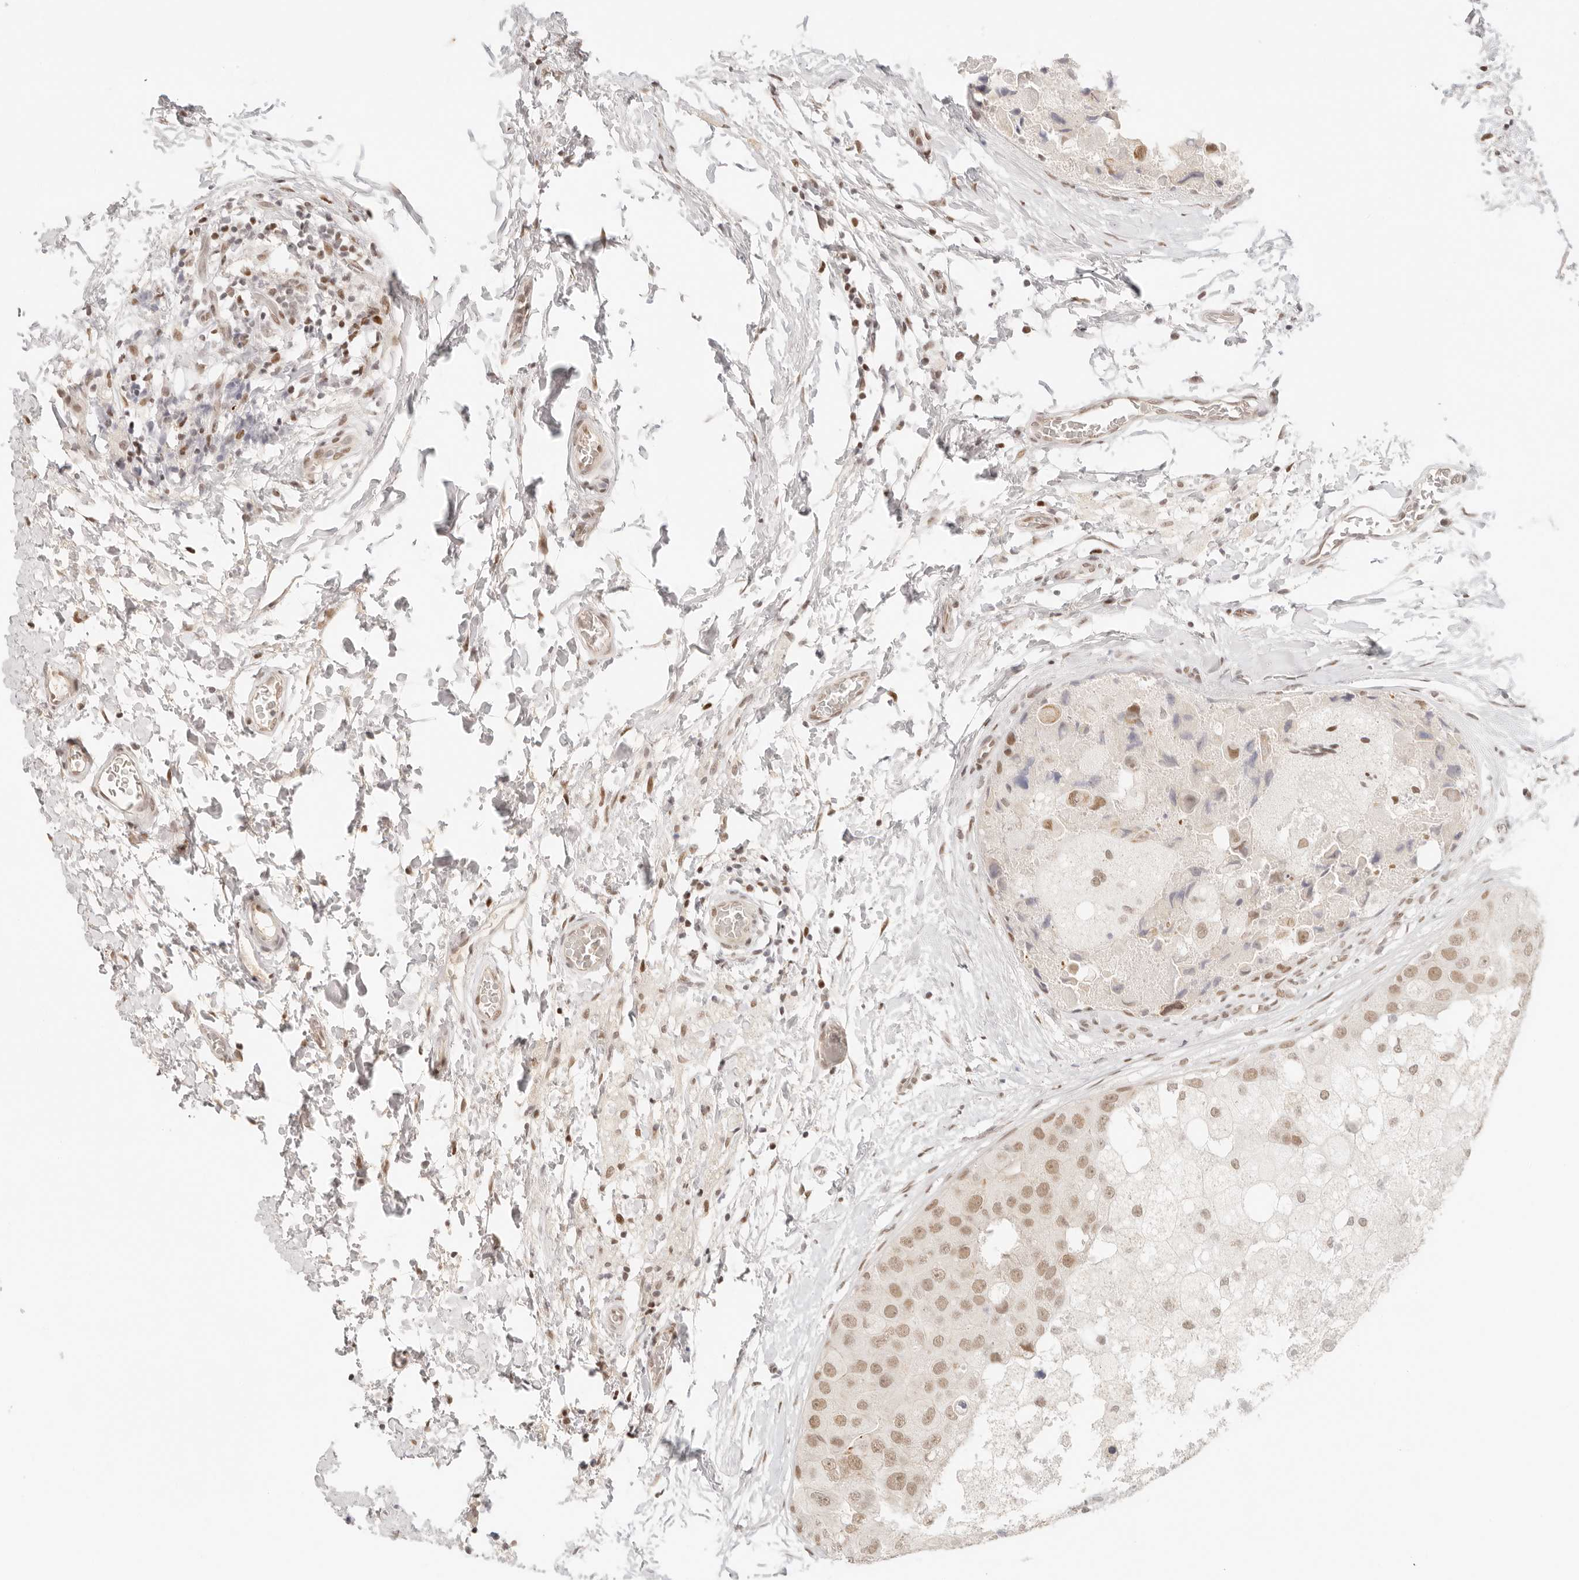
{"staining": {"intensity": "moderate", "quantity": "25%-75%", "location": "nuclear"}, "tissue": "breast cancer", "cell_type": "Tumor cells", "image_type": "cancer", "snomed": [{"axis": "morphology", "description": "Duct carcinoma"}, {"axis": "topography", "description": "Breast"}], "caption": "Human breast intraductal carcinoma stained with a brown dye displays moderate nuclear positive positivity in about 25%-75% of tumor cells.", "gene": "HOXC5", "patient": {"sex": "female", "age": 62}}